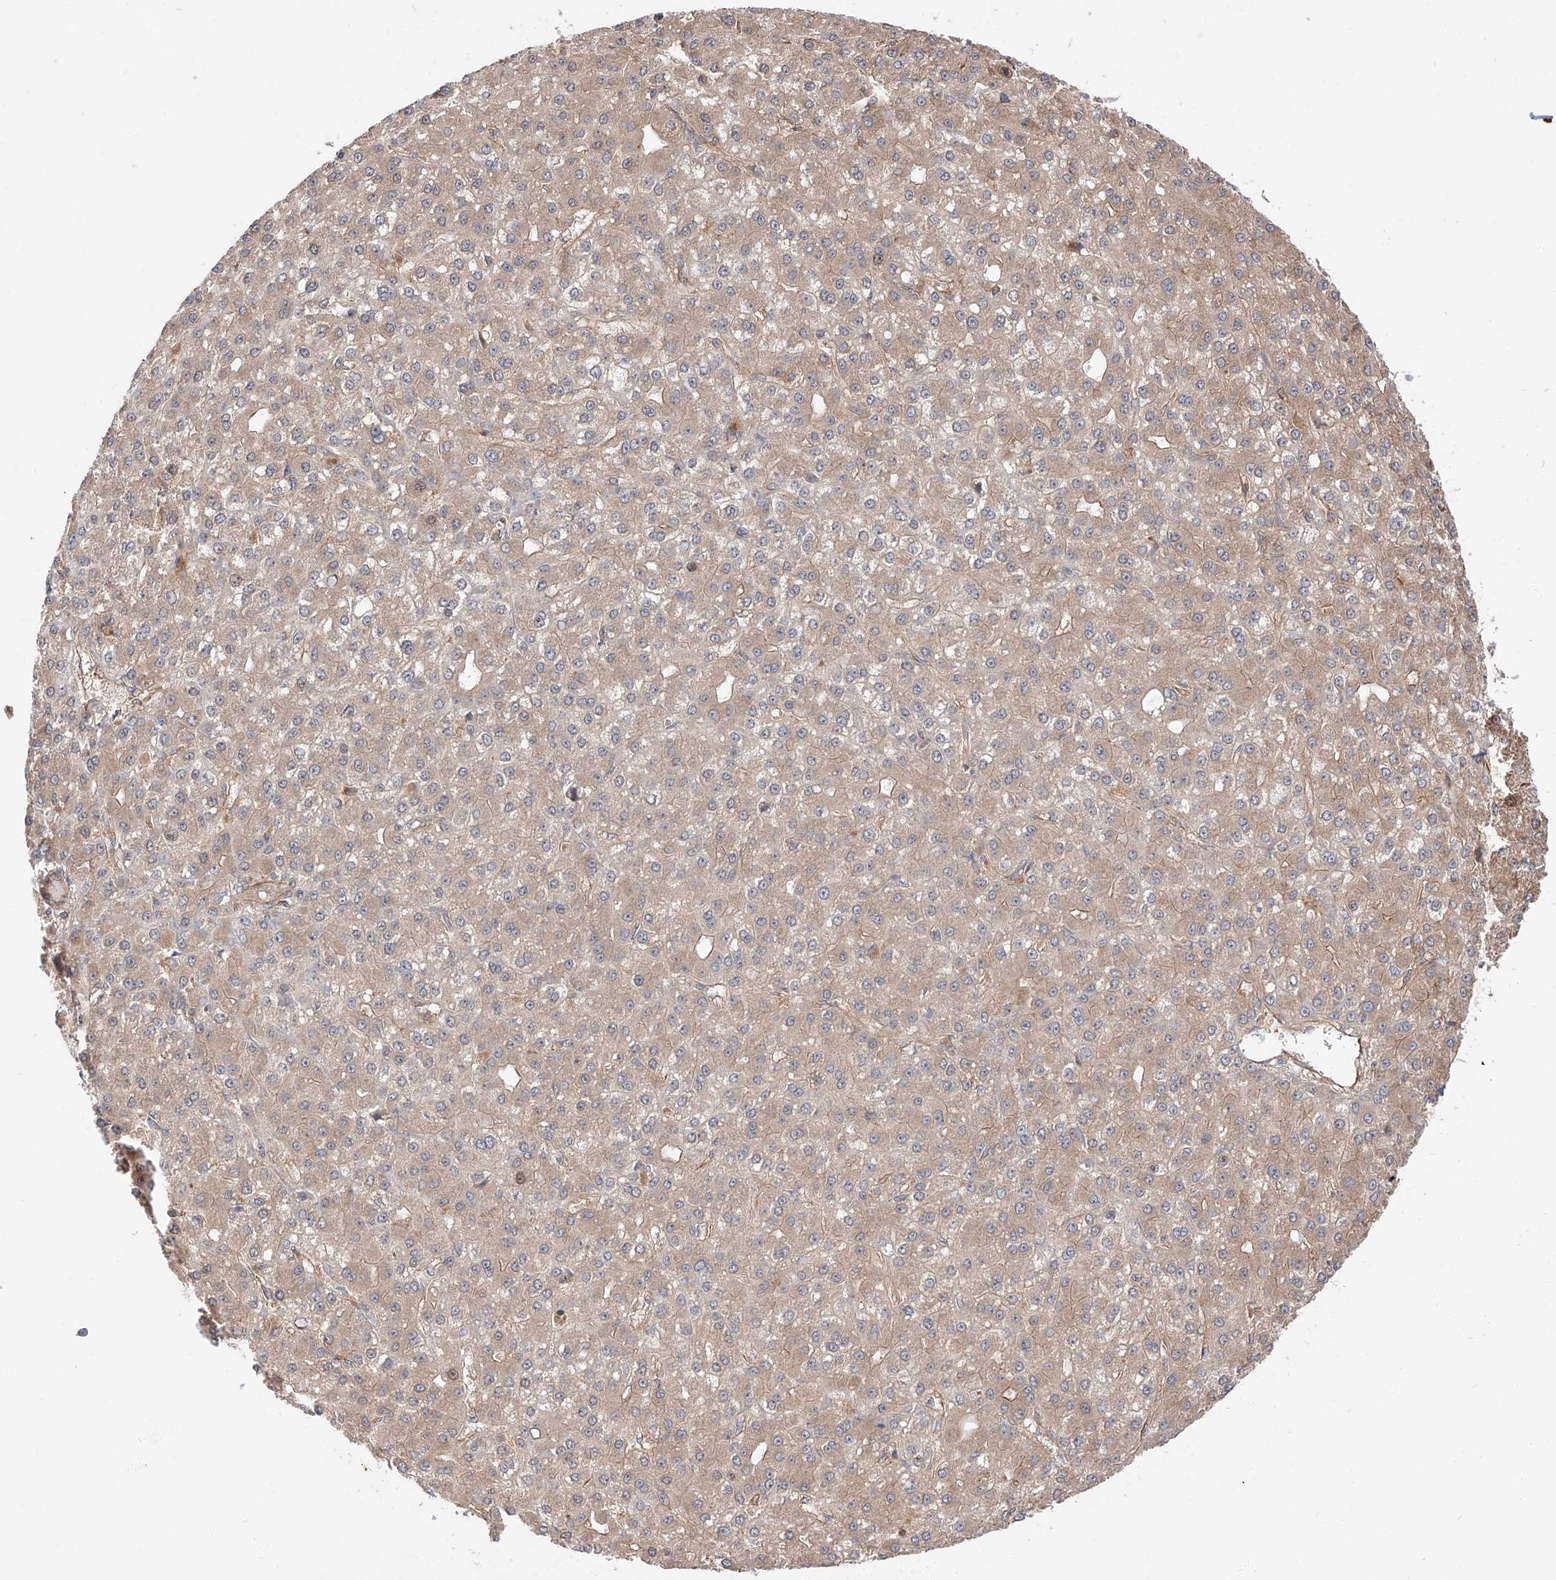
{"staining": {"intensity": "moderate", "quantity": ">75%", "location": "cytoplasmic/membranous"}, "tissue": "liver cancer", "cell_type": "Tumor cells", "image_type": "cancer", "snomed": [{"axis": "morphology", "description": "Carcinoma, Hepatocellular, NOS"}, {"axis": "topography", "description": "Liver"}], "caption": "An image of liver cancer (hepatocellular carcinoma) stained for a protein demonstrates moderate cytoplasmic/membranous brown staining in tumor cells.", "gene": "ISCA2", "patient": {"sex": "male", "age": 67}}